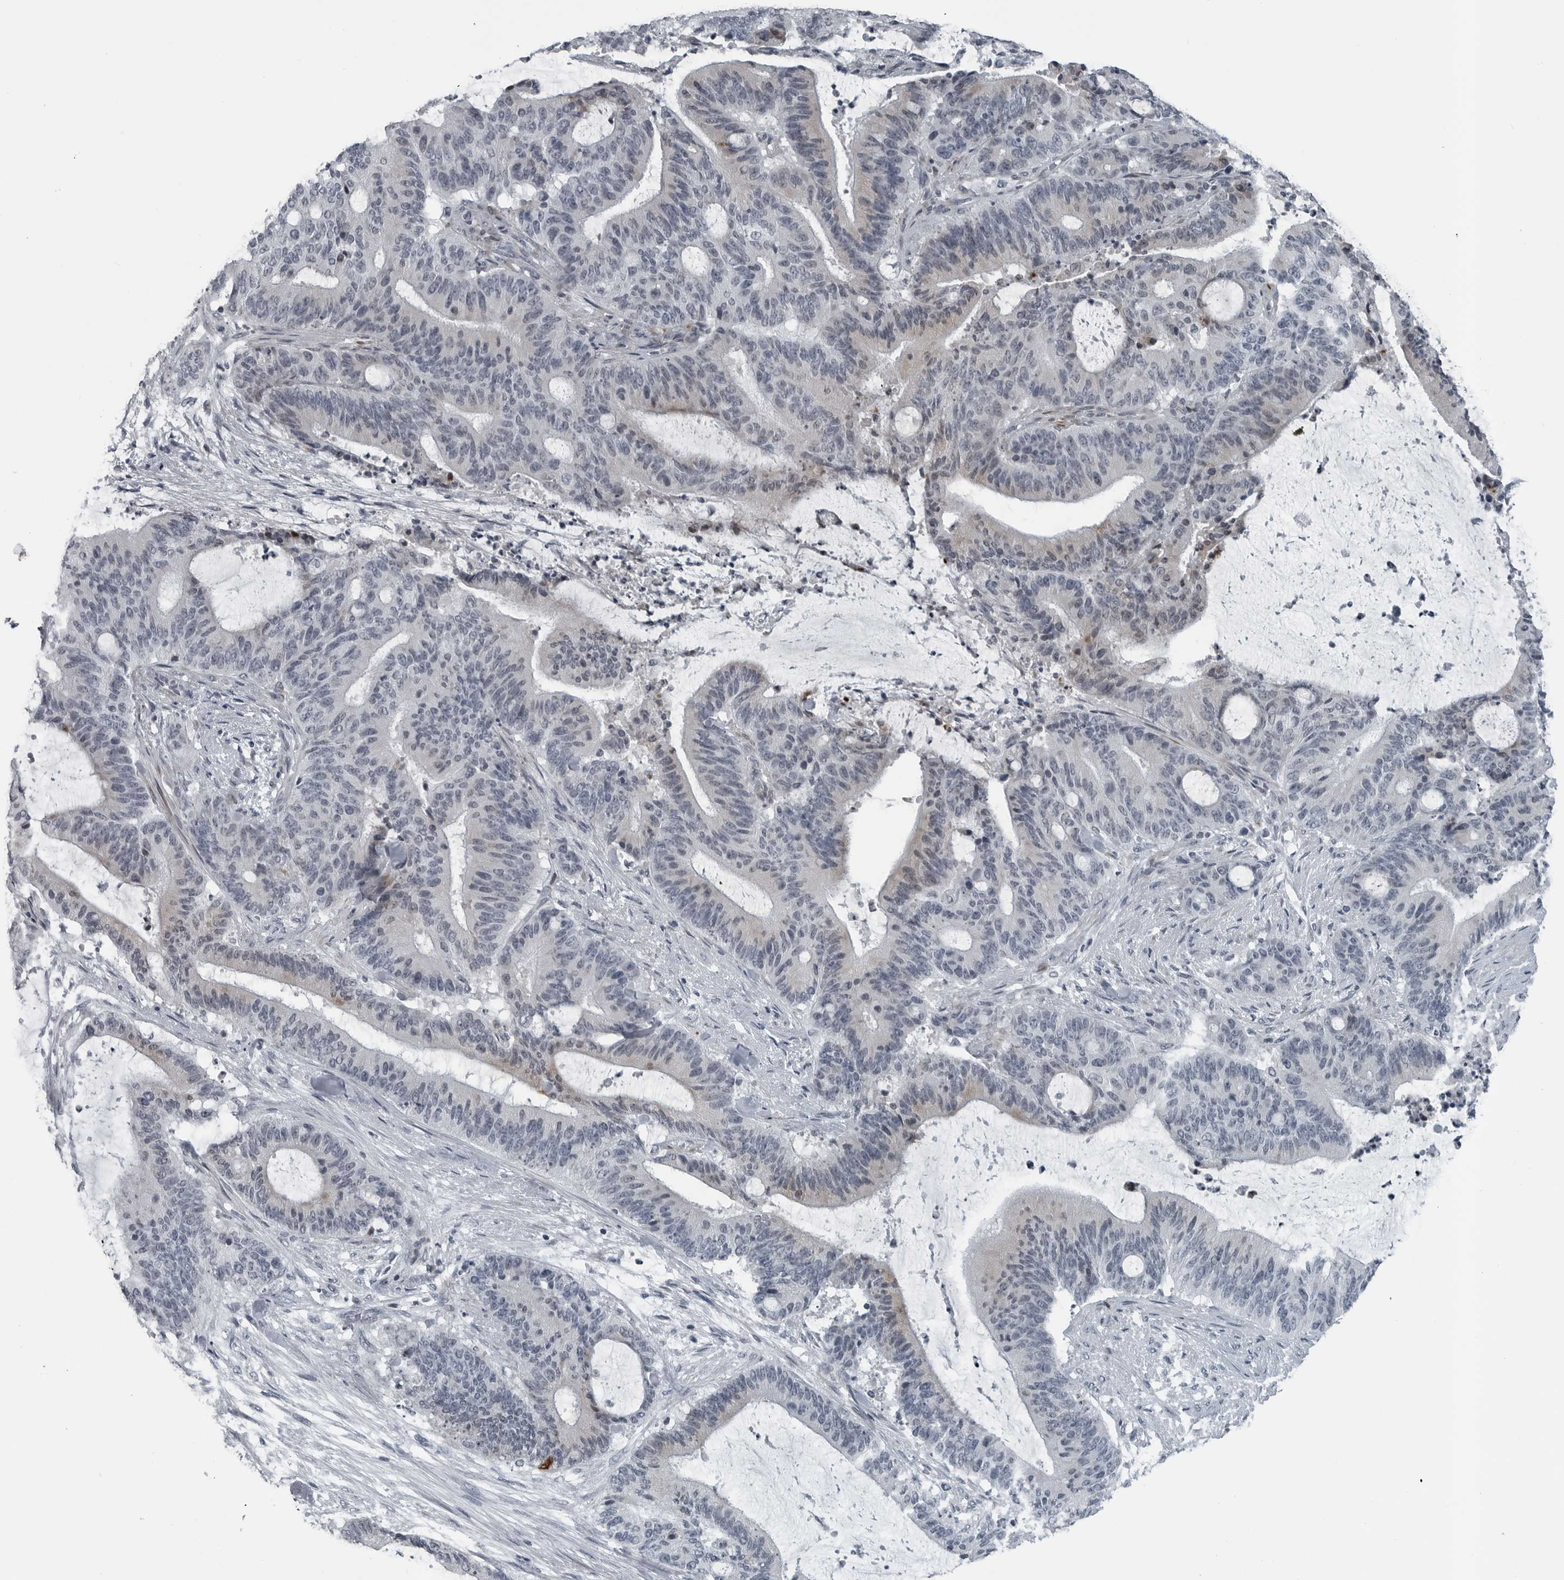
{"staining": {"intensity": "negative", "quantity": "none", "location": "none"}, "tissue": "liver cancer", "cell_type": "Tumor cells", "image_type": "cancer", "snomed": [{"axis": "morphology", "description": "Normal tissue, NOS"}, {"axis": "morphology", "description": "Cholangiocarcinoma"}, {"axis": "topography", "description": "Liver"}, {"axis": "topography", "description": "Peripheral nerve tissue"}], "caption": "DAB immunohistochemical staining of liver cholangiocarcinoma demonstrates no significant expression in tumor cells.", "gene": "DNAAF11", "patient": {"sex": "female", "age": 73}}